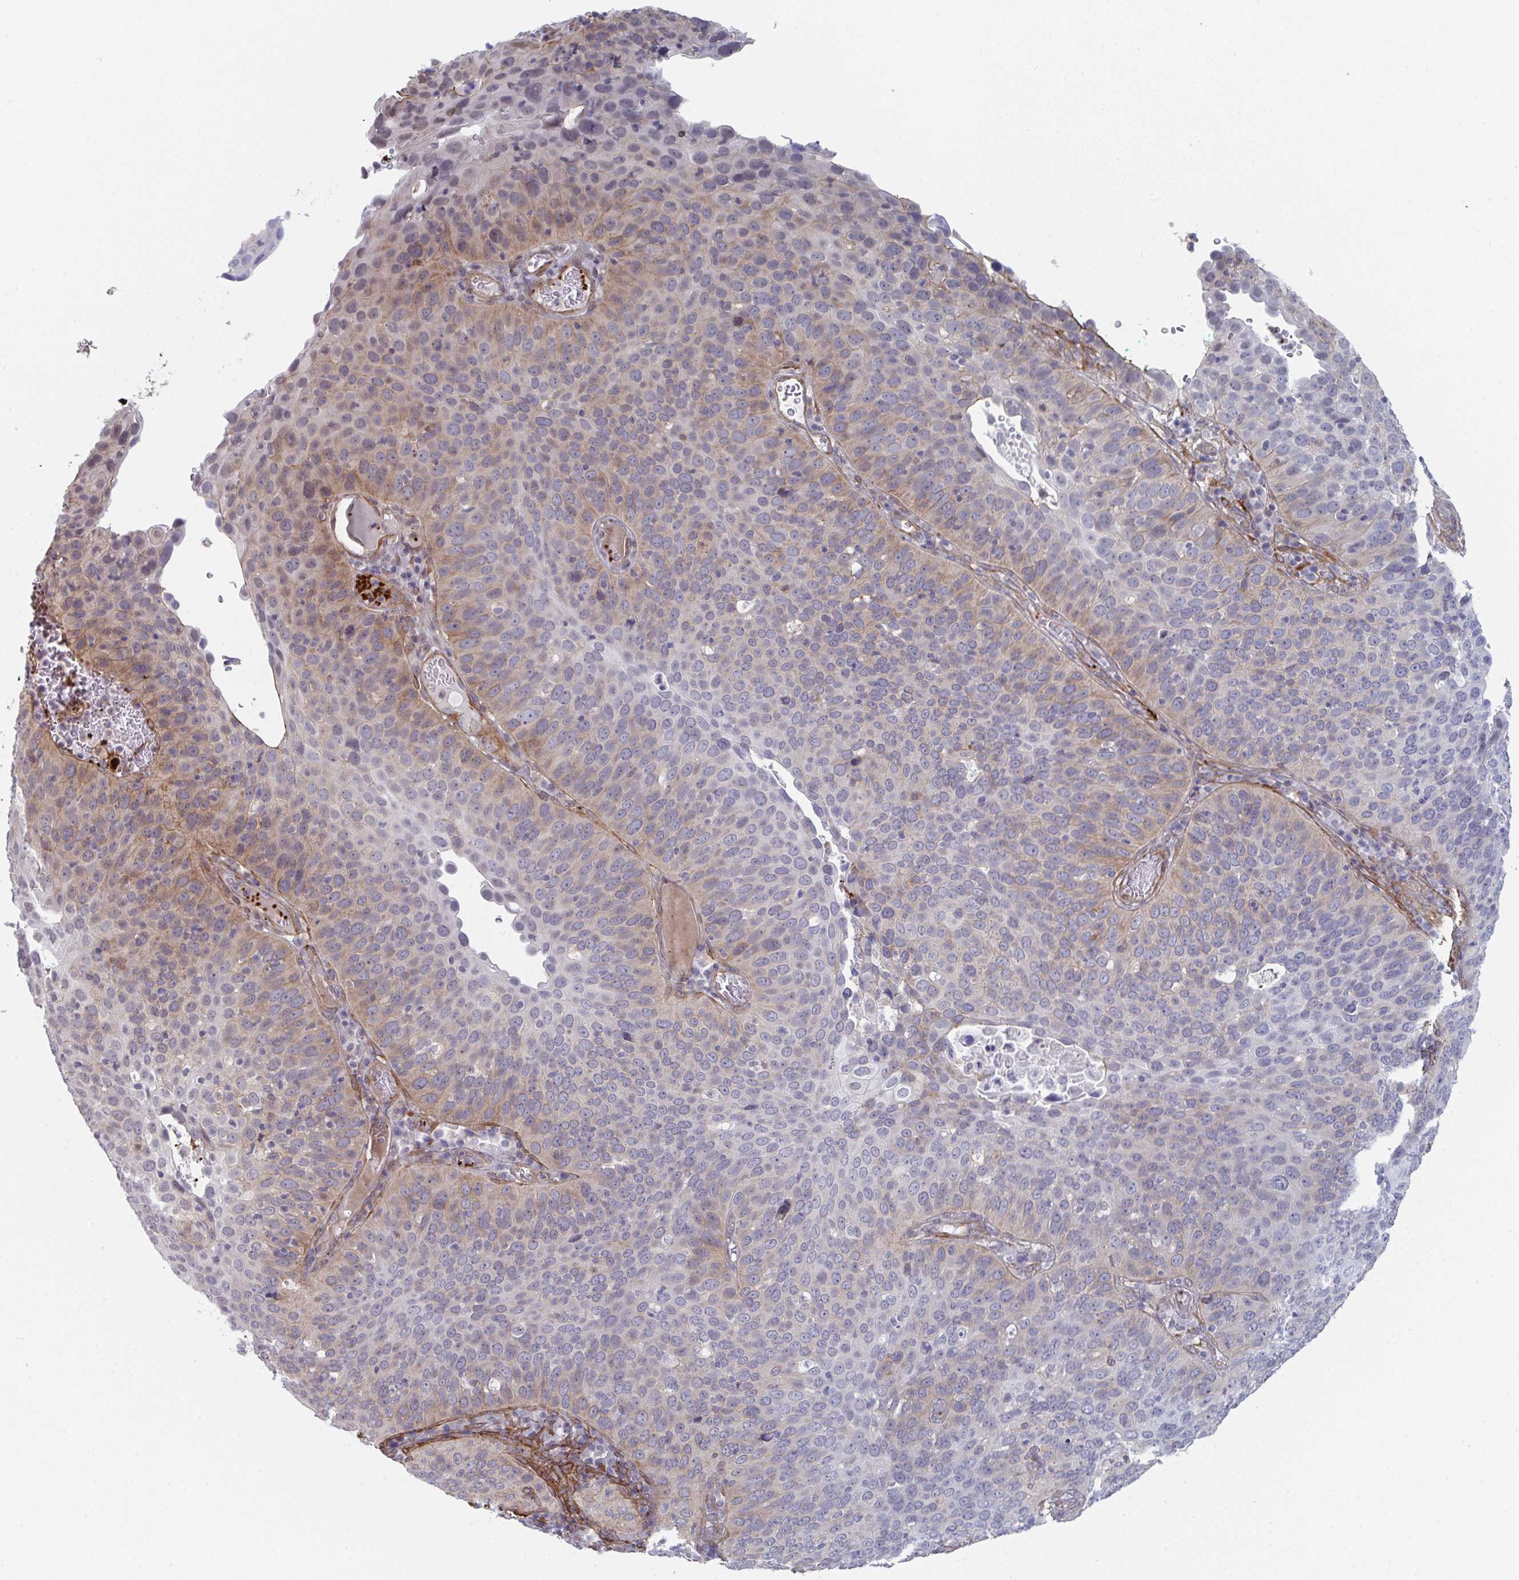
{"staining": {"intensity": "weak", "quantity": "25%-75%", "location": "cytoplasmic/membranous"}, "tissue": "cervical cancer", "cell_type": "Tumor cells", "image_type": "cancer", "snomed": [{"axis": "morphology", "description": "Squamous cell carcinoma, NOS"}, {"axis": "topography", "description": "Cervix"}], "caption": "Protein staining shows weak cytoplasmic/membranous positivity in about 25%-75% of tumor cells in squamous cell carcinoma (cervical).", "gene": "NEURL4", "patient": {"sex": "female", "age": 36}}